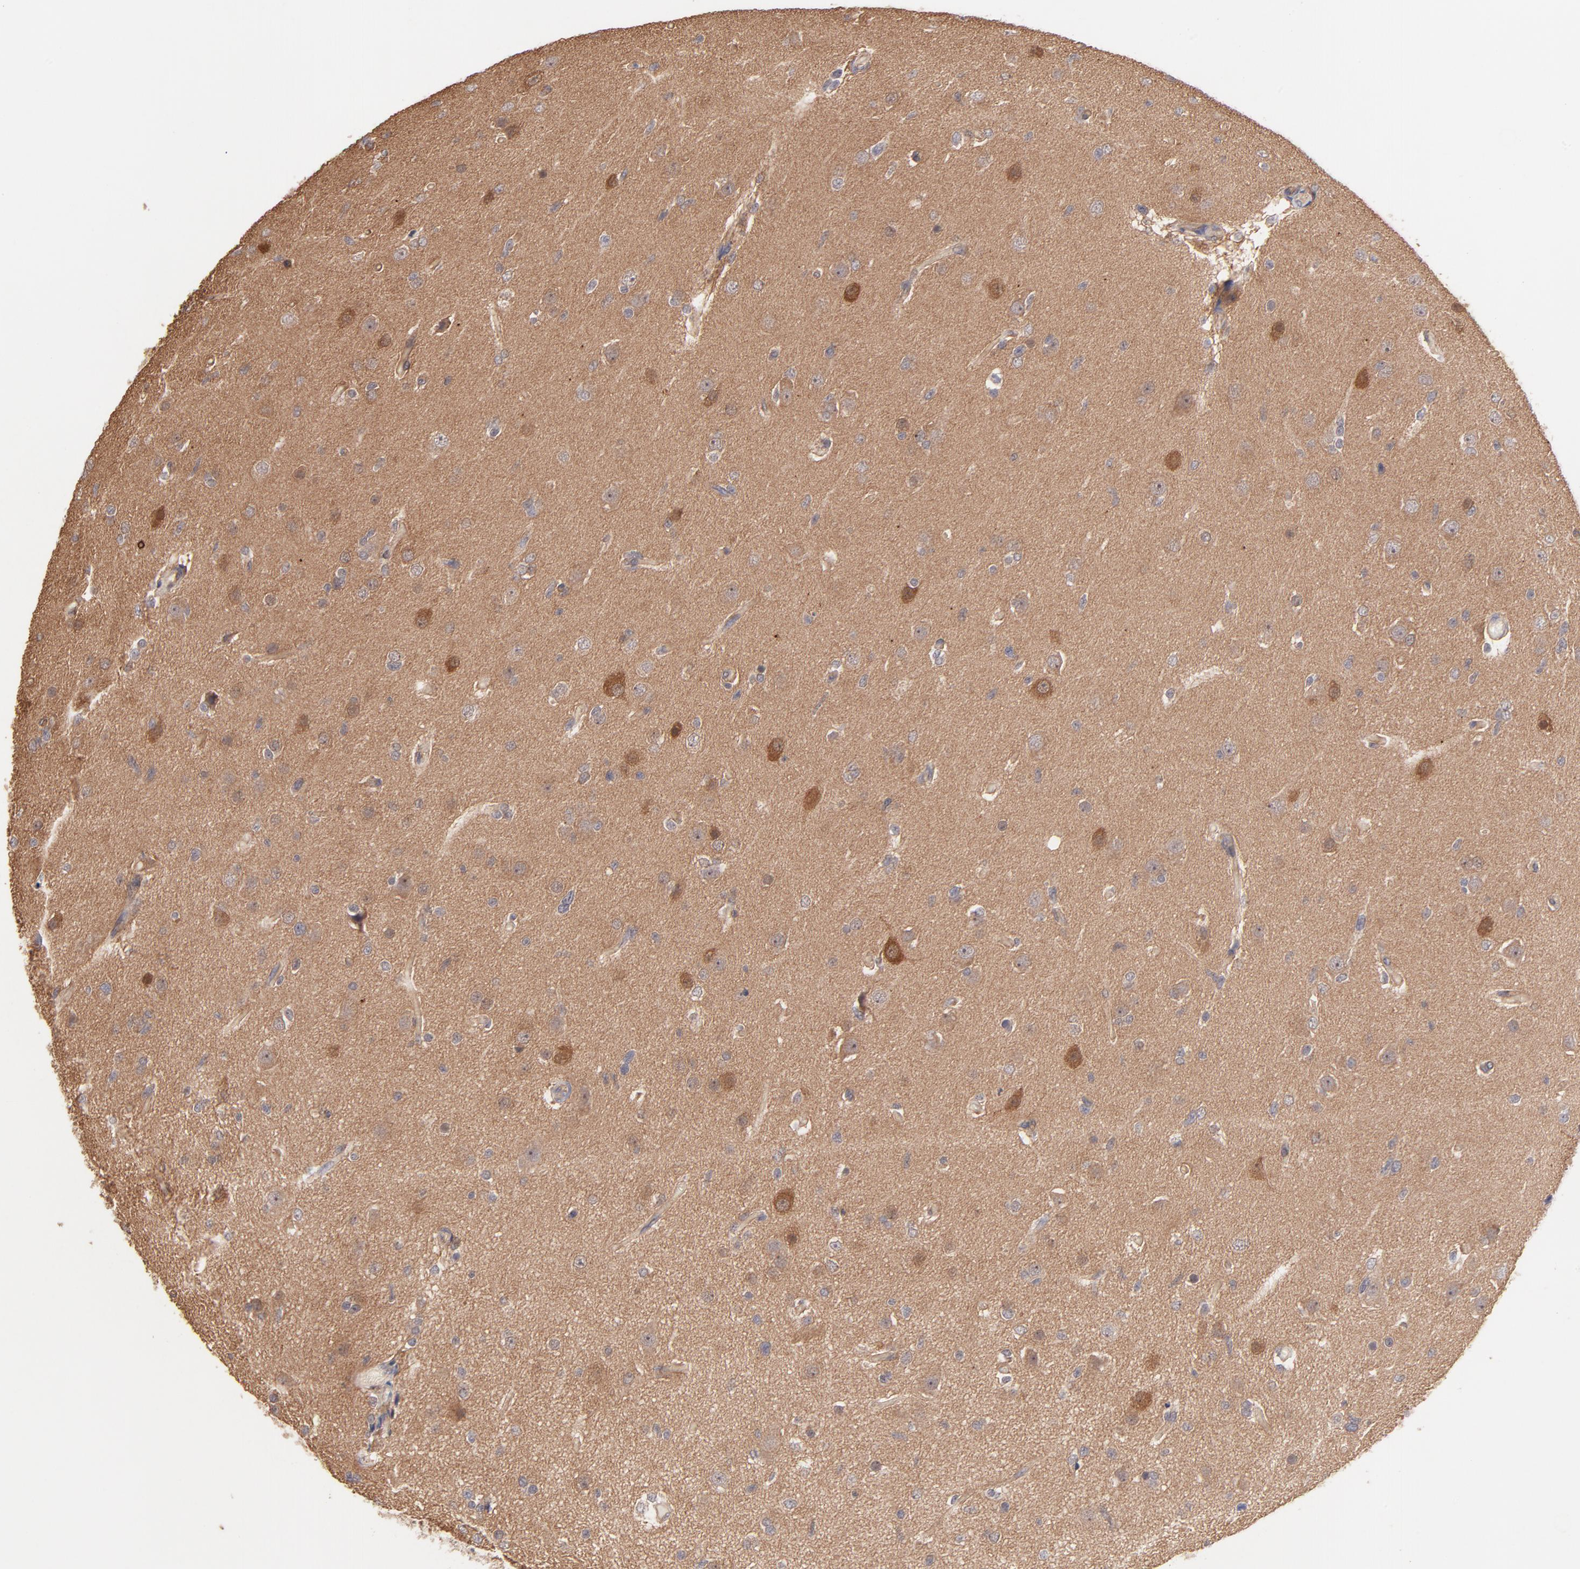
{"staining": {"intensity": "moderate", "quantity": "25%-75%", "location": "cytoplasmic/membranous"}, "tissue": "glioma", "cell_type": "Tumor cells", "image_type": "cancer", "snomed": [{"axis": "morphology", "description": "Glioma, malignant, High grade"}, {"axis": "topography", "description": "Brain"}], "caption": "There is medium levels of moderate cytoplasmic/membranous expression in tumor cells of malignant glioma (high-grade), as demonstrated by immunohistochemical staining (brown color).", "gene": "STAP2", "patient": {"sex": "male", "age": 33}}